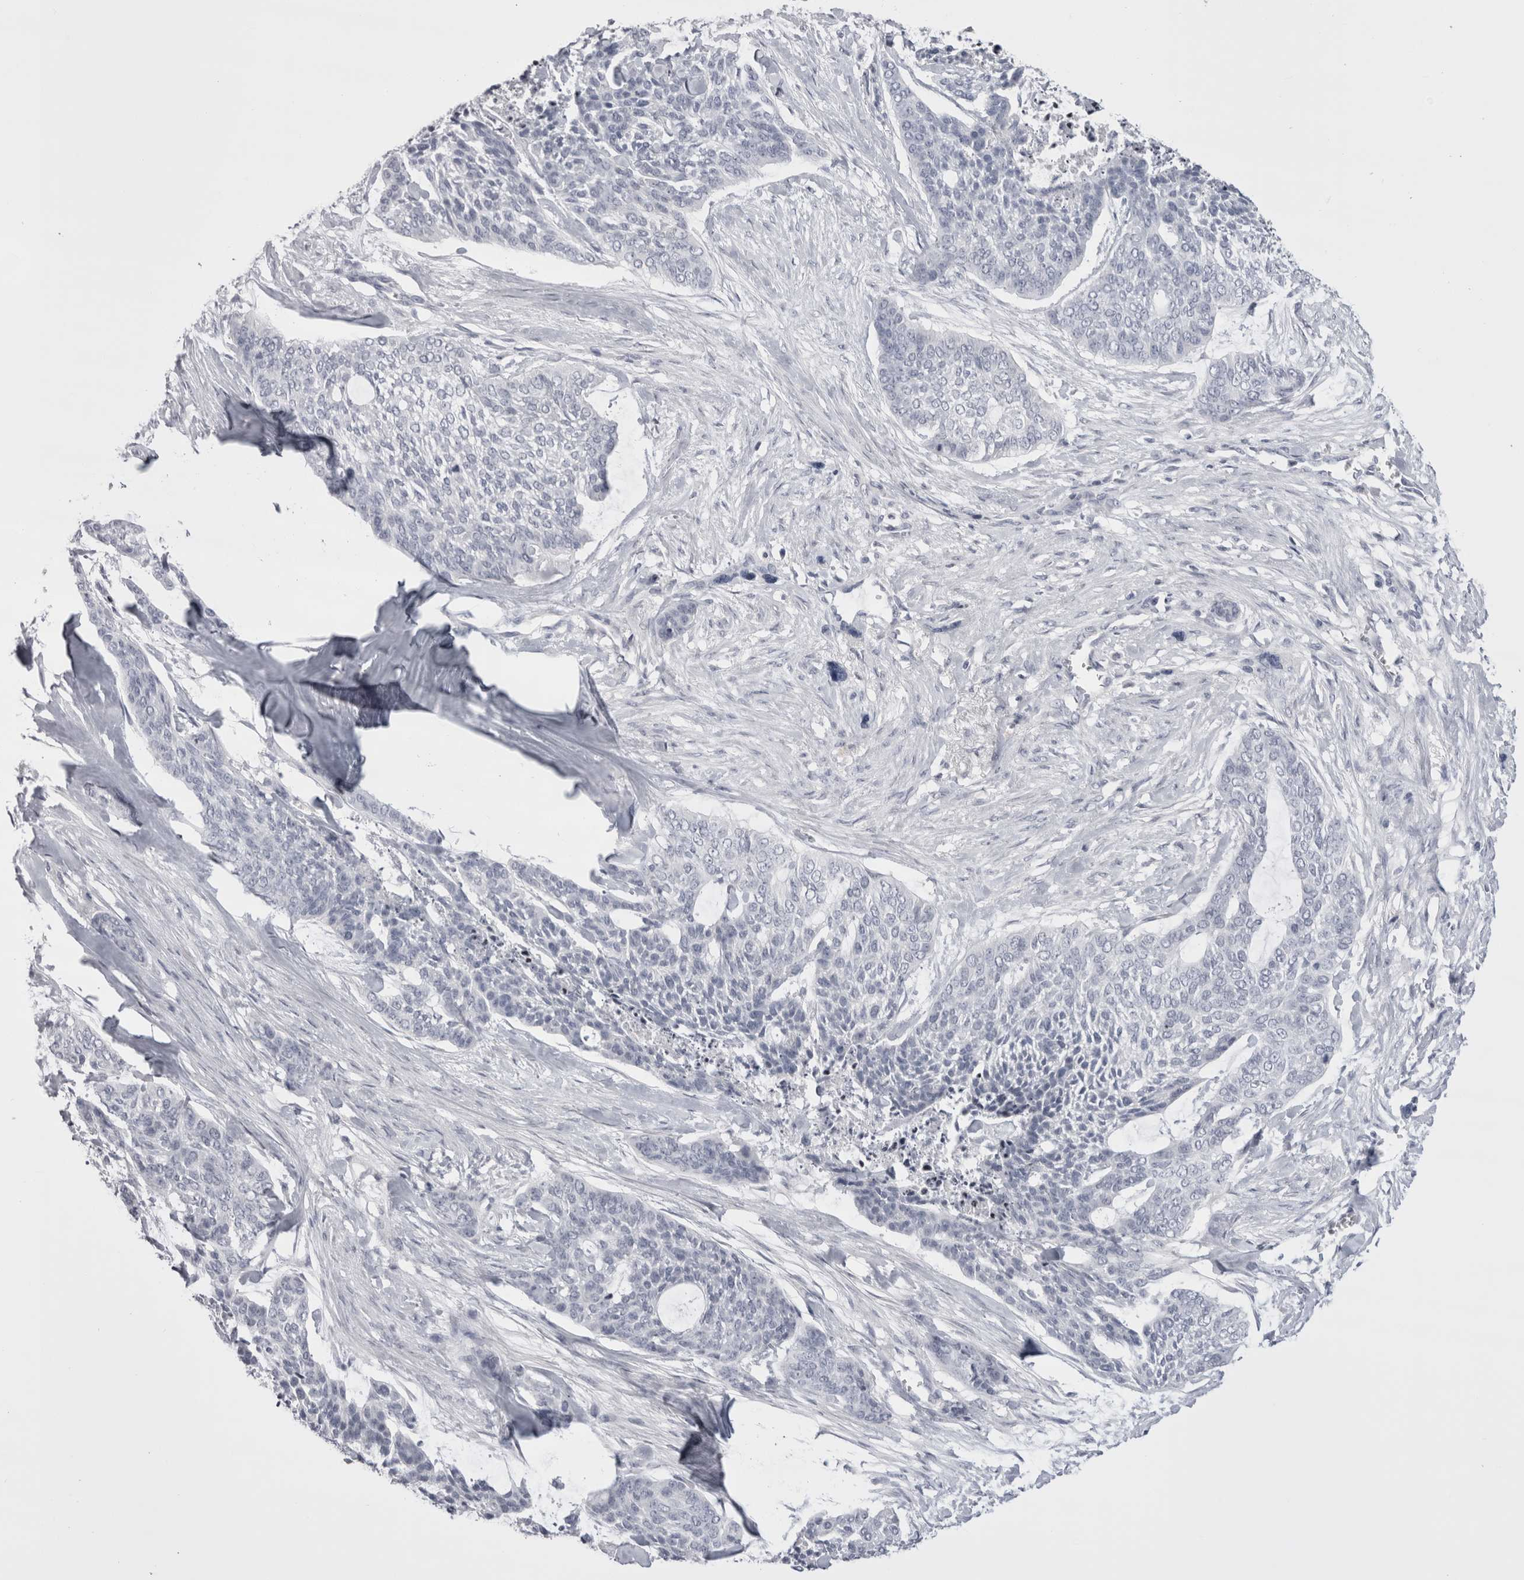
{"staining": {"intensity": "negative", "quantity": "none", "location": "none"}, "tissue": "skin cancer", "cell_type": "Tumor cells", "image_type": "cancer", "snomed": [{"axis": "morphology", "description": "Basal cell carcinoma"}, {"axis": "topography", "description": "Skin"}], "caption": "This photomicrograph is of basal cell carcinoma (skin) stained with immunohistochemistry to label a protein in brown with the nuclei are counter-stained blue. There is no positivity in tumor cells.", "gene": "FNDC8", "patient": {"sex": "female", "age": 64}}